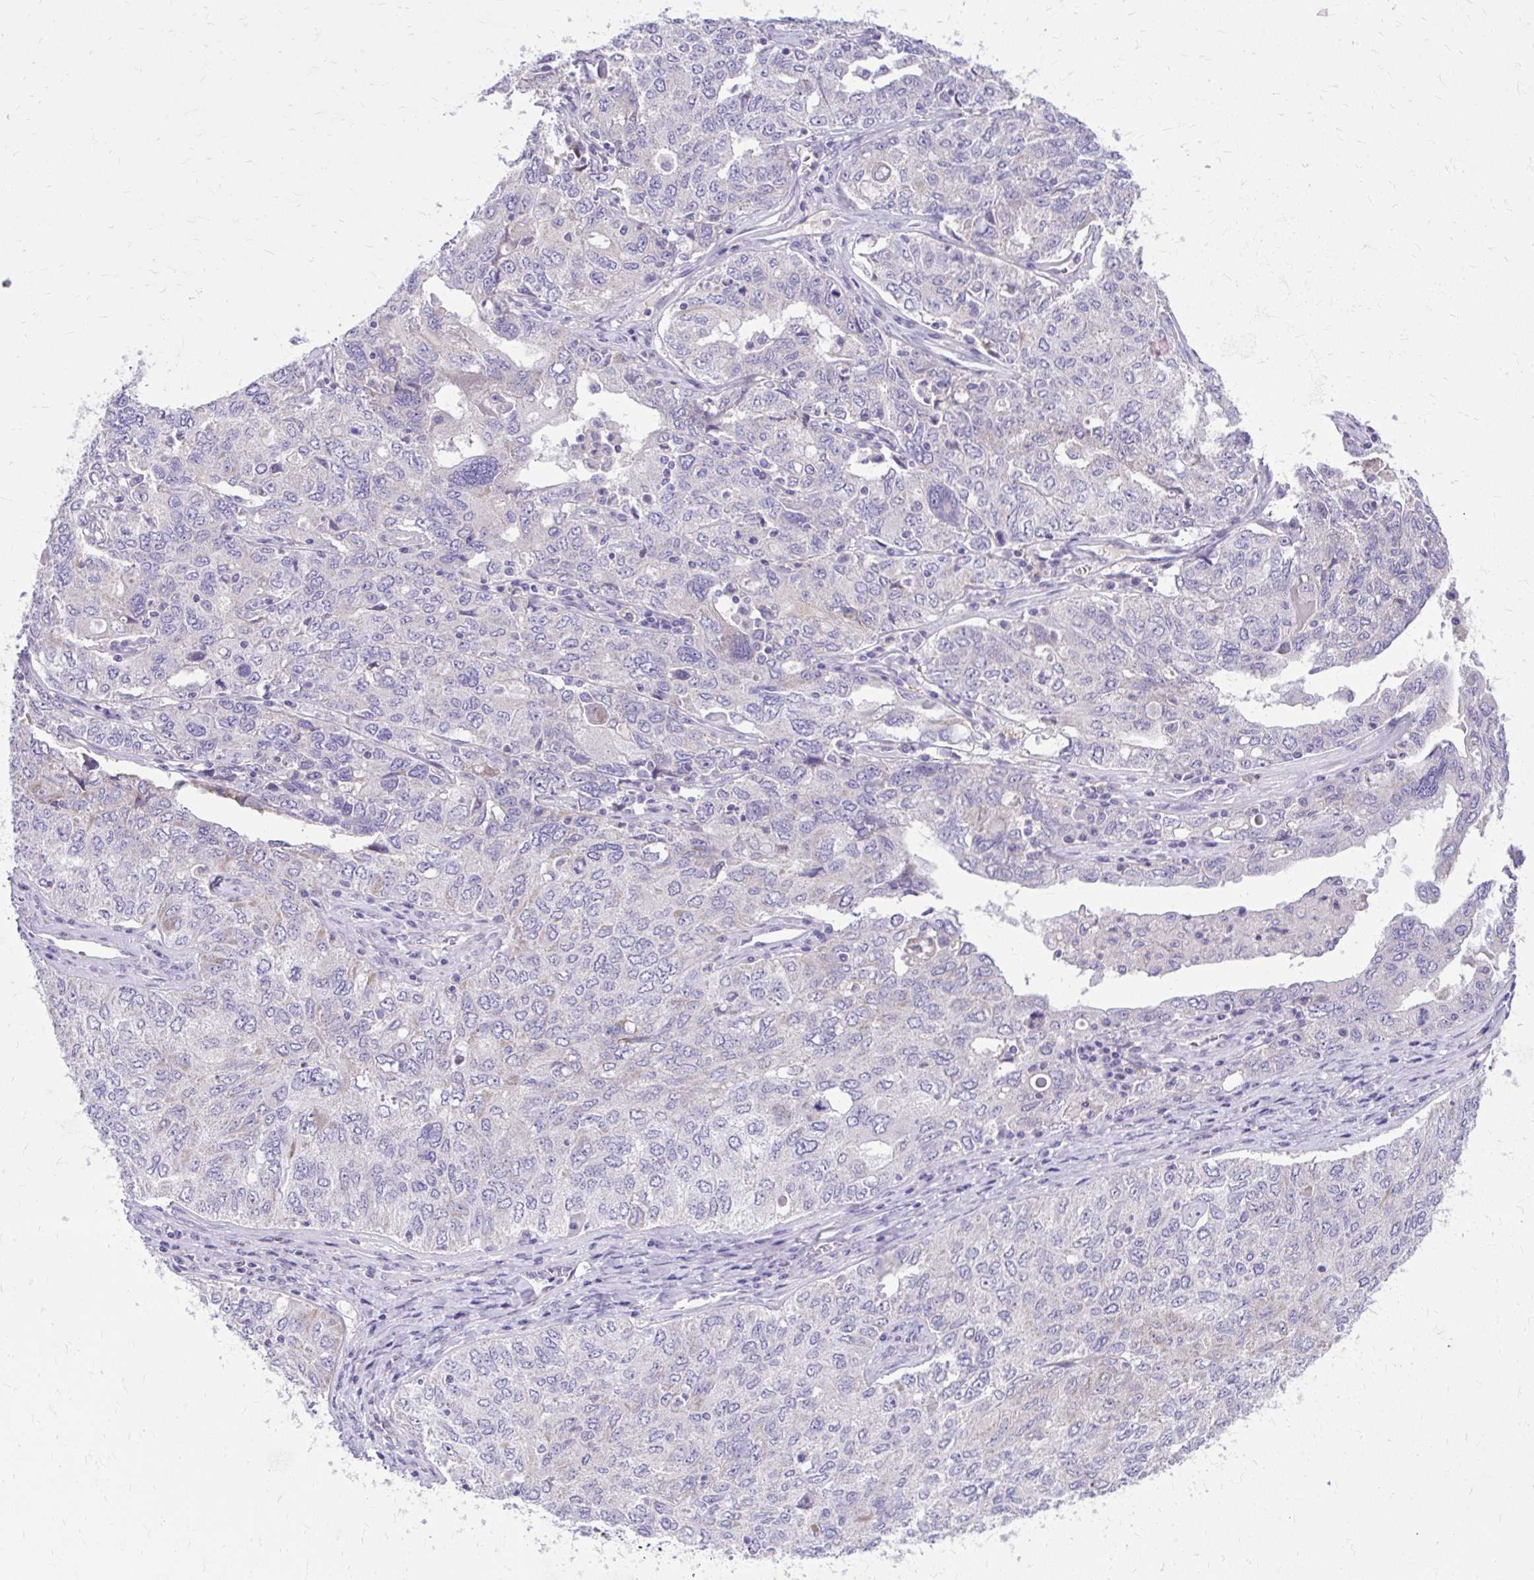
{"staining": {"intensity": "negative", "quantity": "none", "location": "none"}, "tissue": "ovarian cancer", "cell_type": "Tumor cells", "image_type": "cancer", "snomed": [{"axis": "morphology", "description": "Carcinoma, endometroid"}, {"axis": "topography", "description": "Ovary"}], "caption": "Human ovarian cancer (endometroid carcinoma) stained for a protein using IHC displays no expression in tumor cells.", "gene": "NNMT", "patient": {"sex": "female", "age": 62}}